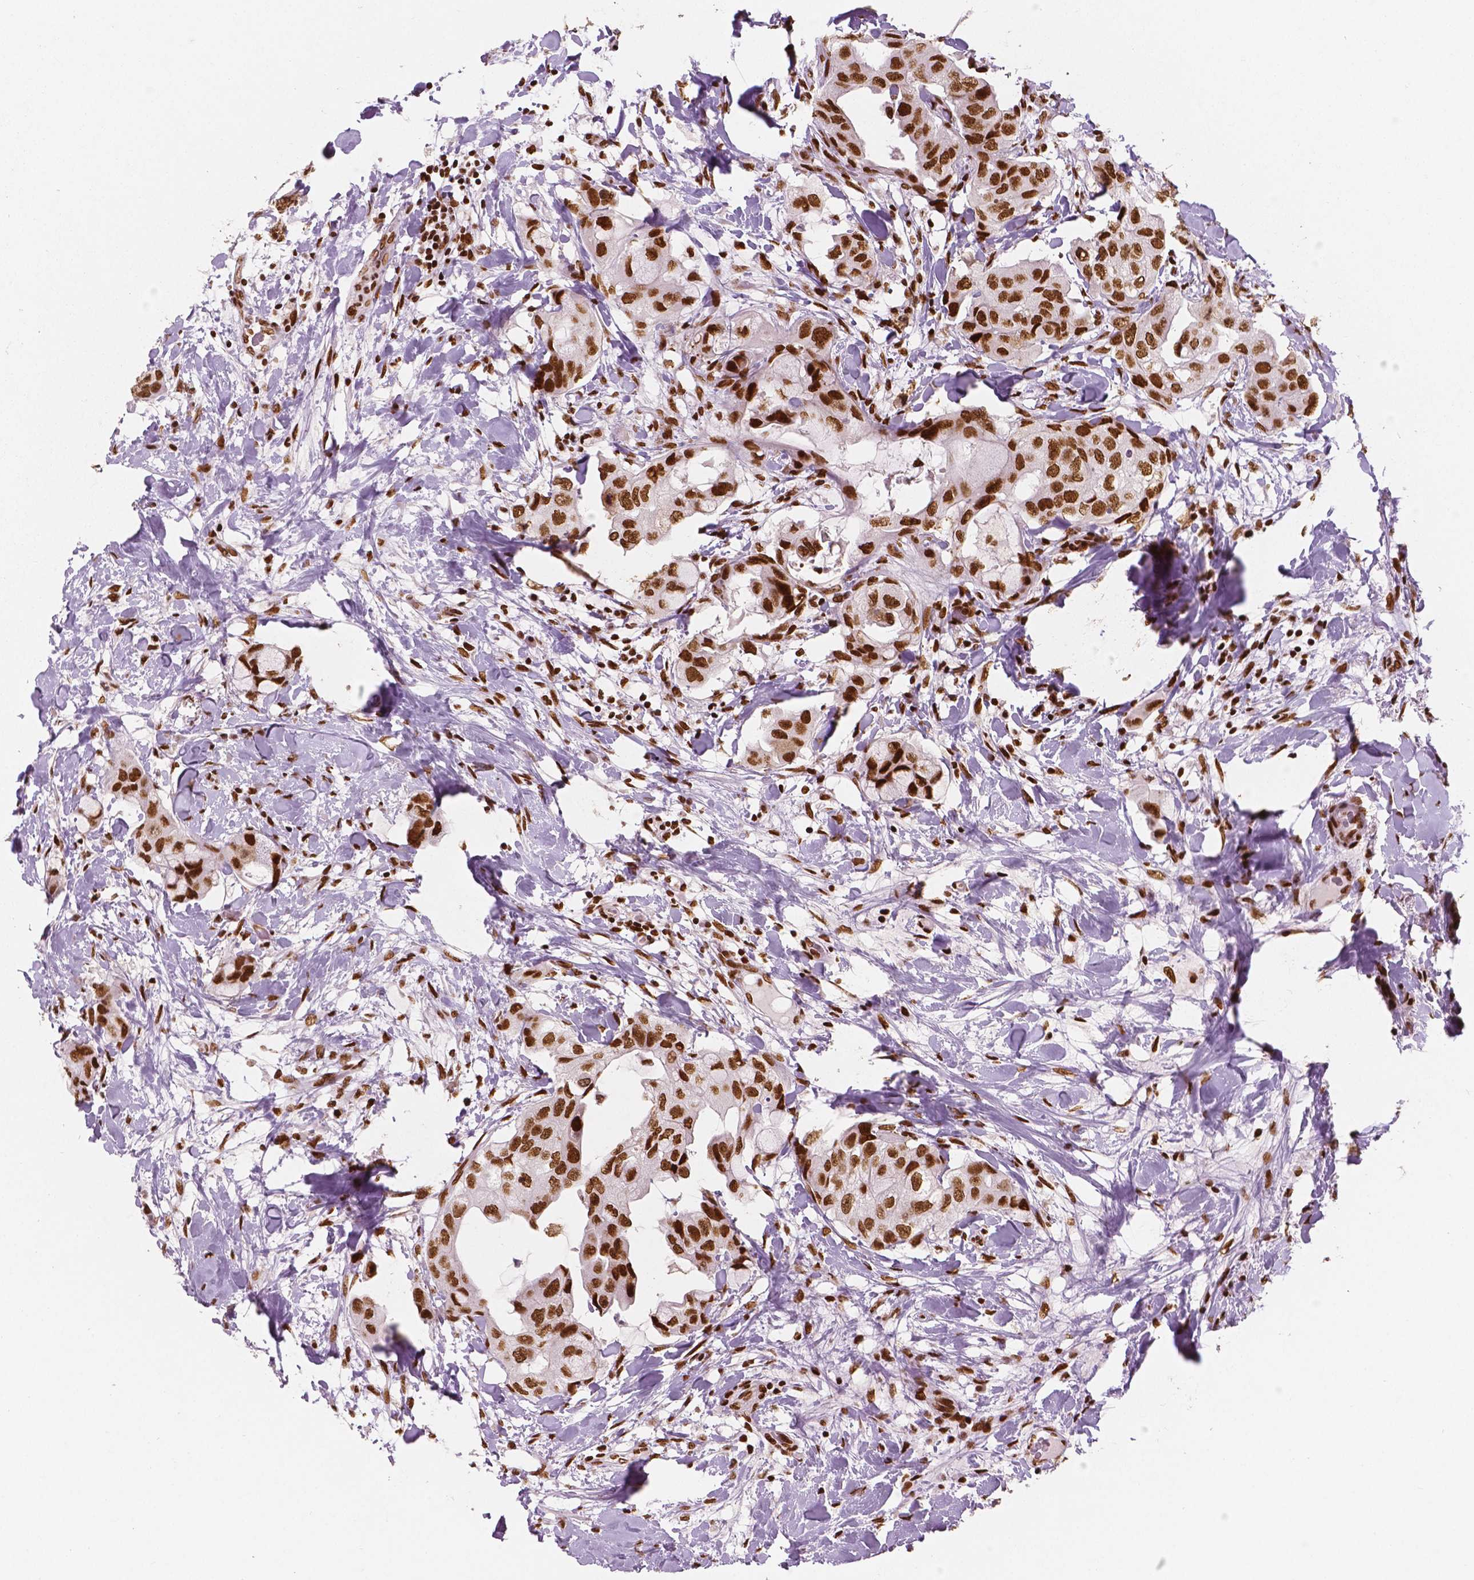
{"staining": {"intensity": "strong", "quantity": ">75%", "location": "nuclear"}, "tissue": "breast cancer", "cell_type": "Tumor cells", "image_type": "cancer", "snomed": [{"axis": "morphology", "description": "Normal tissue, NOS"}, {"axis": "morphology", "description": "Duct carcinoma"}, {"axis": "topography", "description": "Breast"}], "caption": "IHC (DAB (3,3'-diaminobenzidine)) staining of human breast intraductal carcinoma exhibits strong nuclear protein positivity in about >75% of tumor cells.", "gene": "BRD4", "patient": {"sex": "female", "age": 40}}